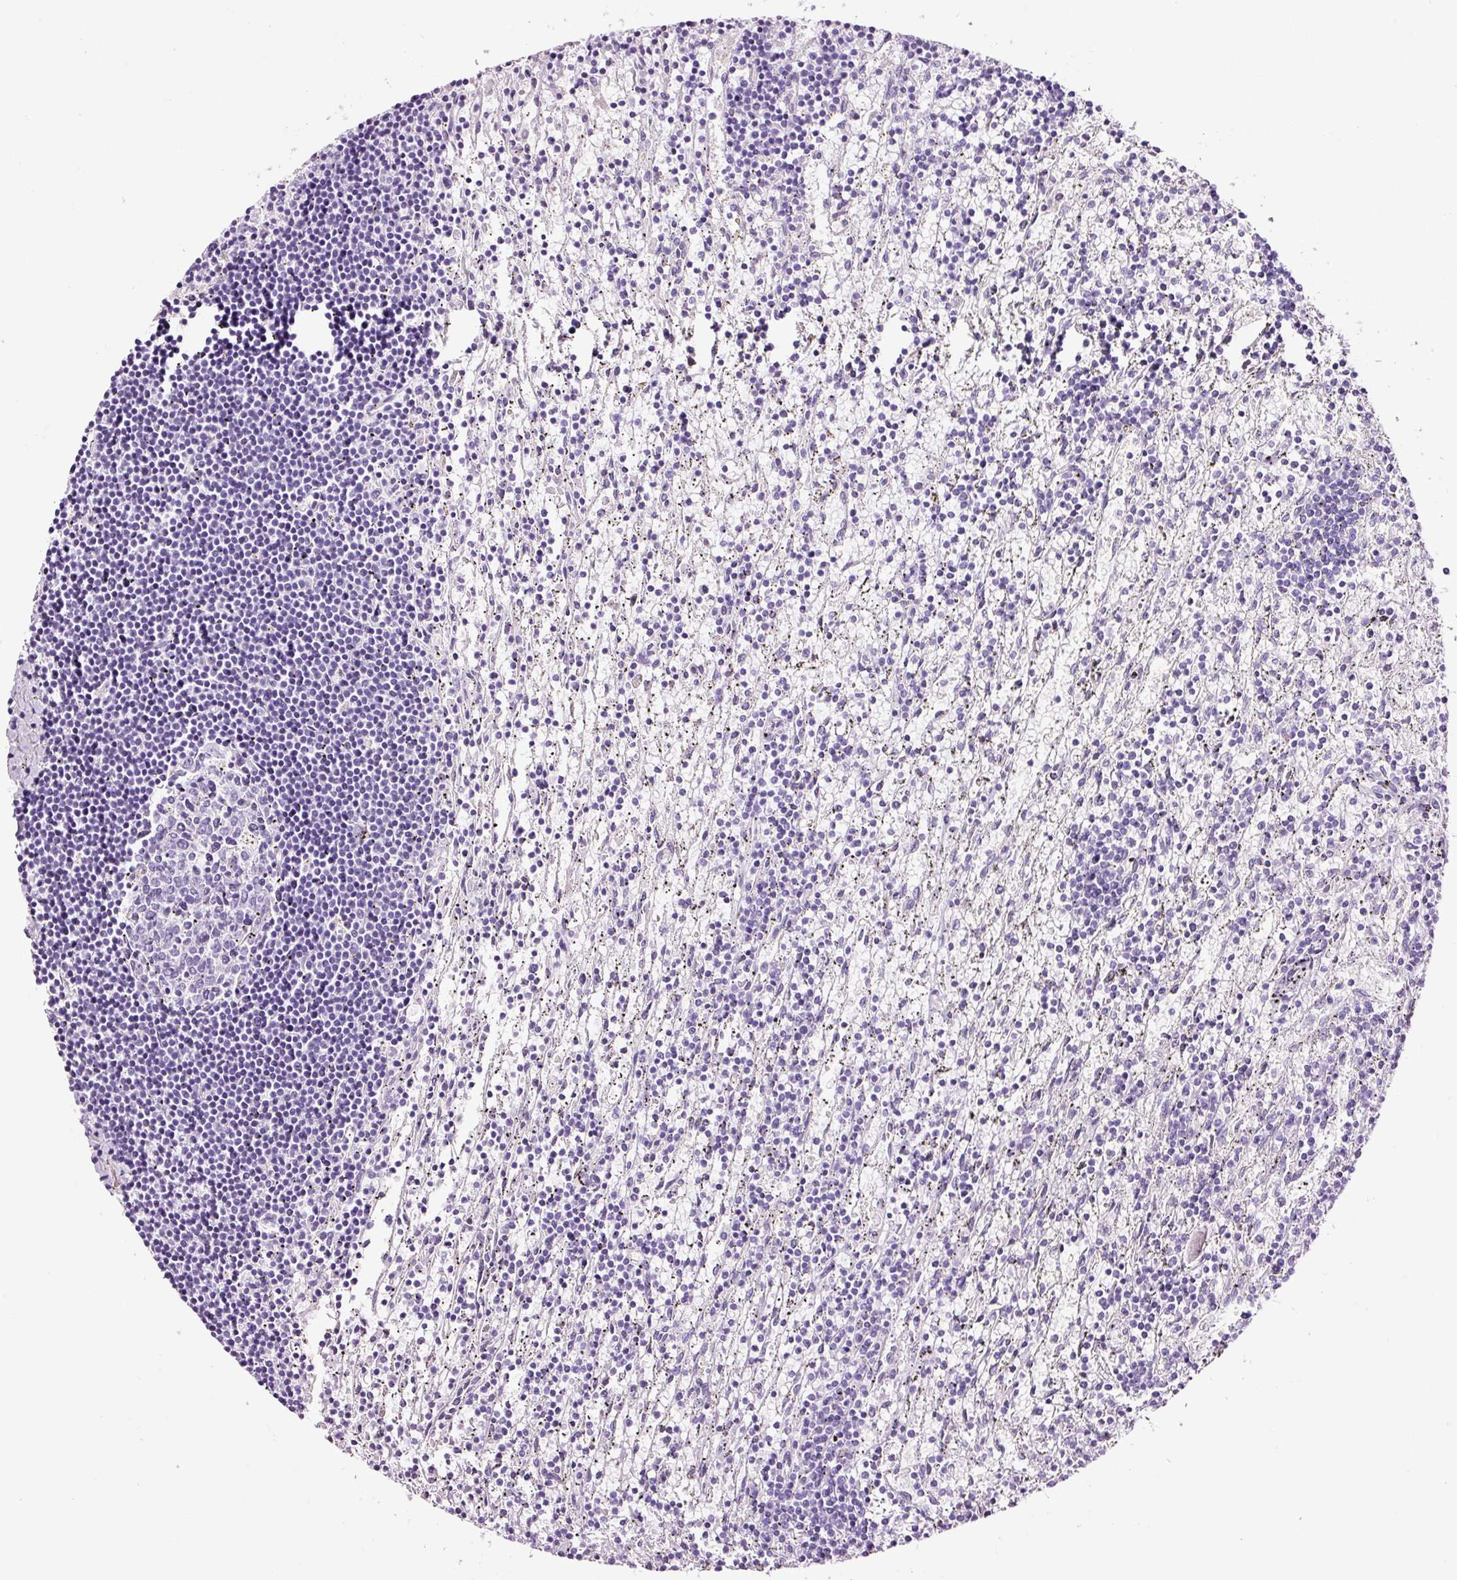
{"staining": {"intensity": "negative", "quantity": "none", "location": "none"}, "tissue": "lymphoma", "cell_type": "Tumor cells", "image_type": "cancer", "snomed": [{"axis": "morphology", "description": "Malignant lymphoma, non-Hodgkin's type, Low grade"}, {"axis": "topography", "description": "Spleen"}], "caption": "Tumor cells are negative for brown protein staining in lymphoma. (DAB (3,3'-diaminobenzidine) IHC visualized using brightfield microscopy, high magnification).", "gene": "RTF2", "patient": {"sex": "male", "age": 76}}